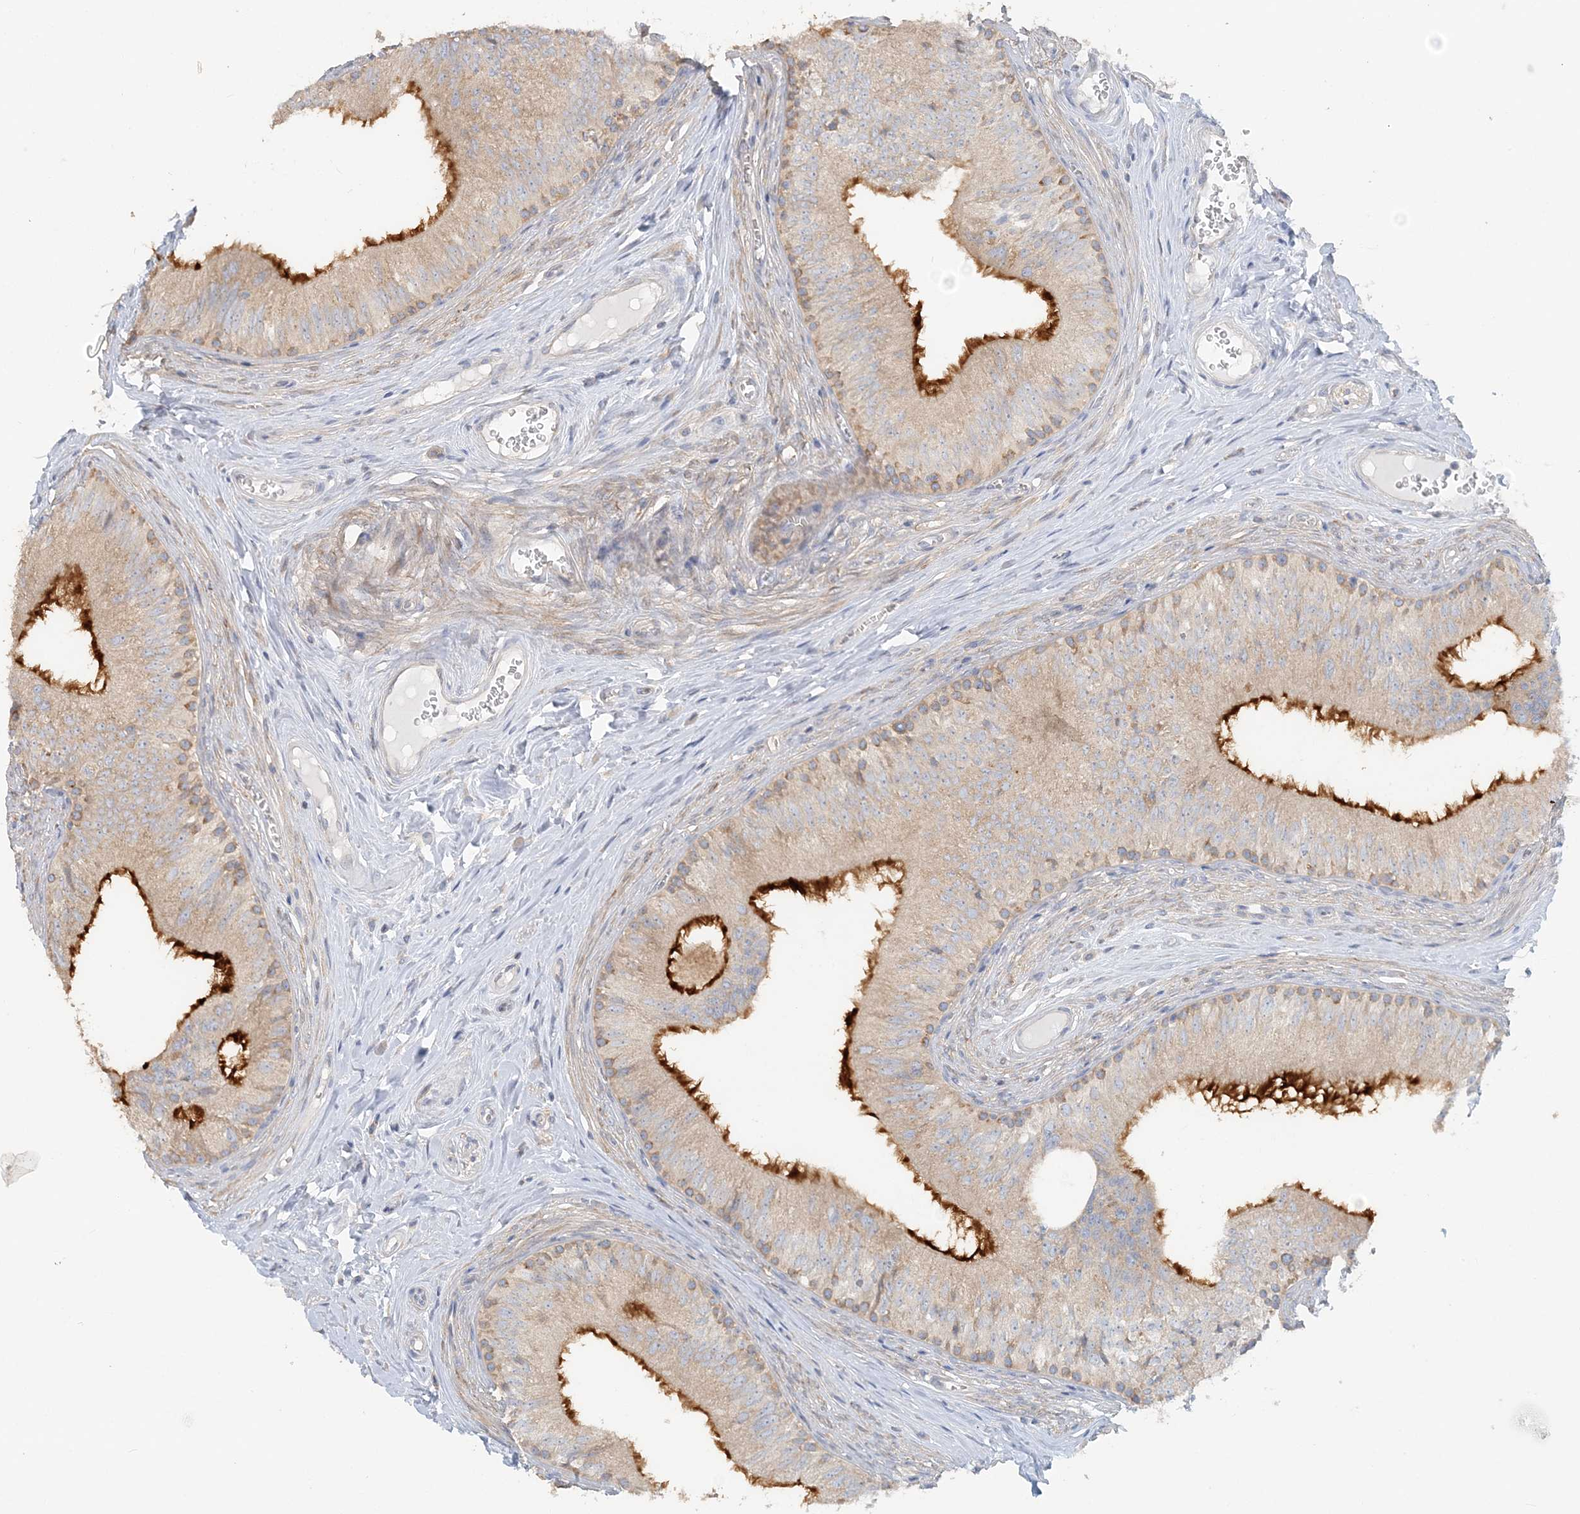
{"staining": {"intensity": "strong", "quantity": "25%-75%", "location": "cytoplasmic/membranous"}, "tissue": "epididymis", "cell_type": "Glandular cells", "image_type": "normal", "snomed": [{"axis": "morphology", "description": "Normal tissue, NOS"}, {"axis": "topography", "description": "Epididymis"}], "caption": "Immunohistochemical staining of normal human epididymis shows 25%-75% levels of strong cytoplasmic/membranous protein staining in approximately 25%-75% of glandular cells.", "gene": "TBC1D5", "patient": {"sex": "male", "age": 46}}